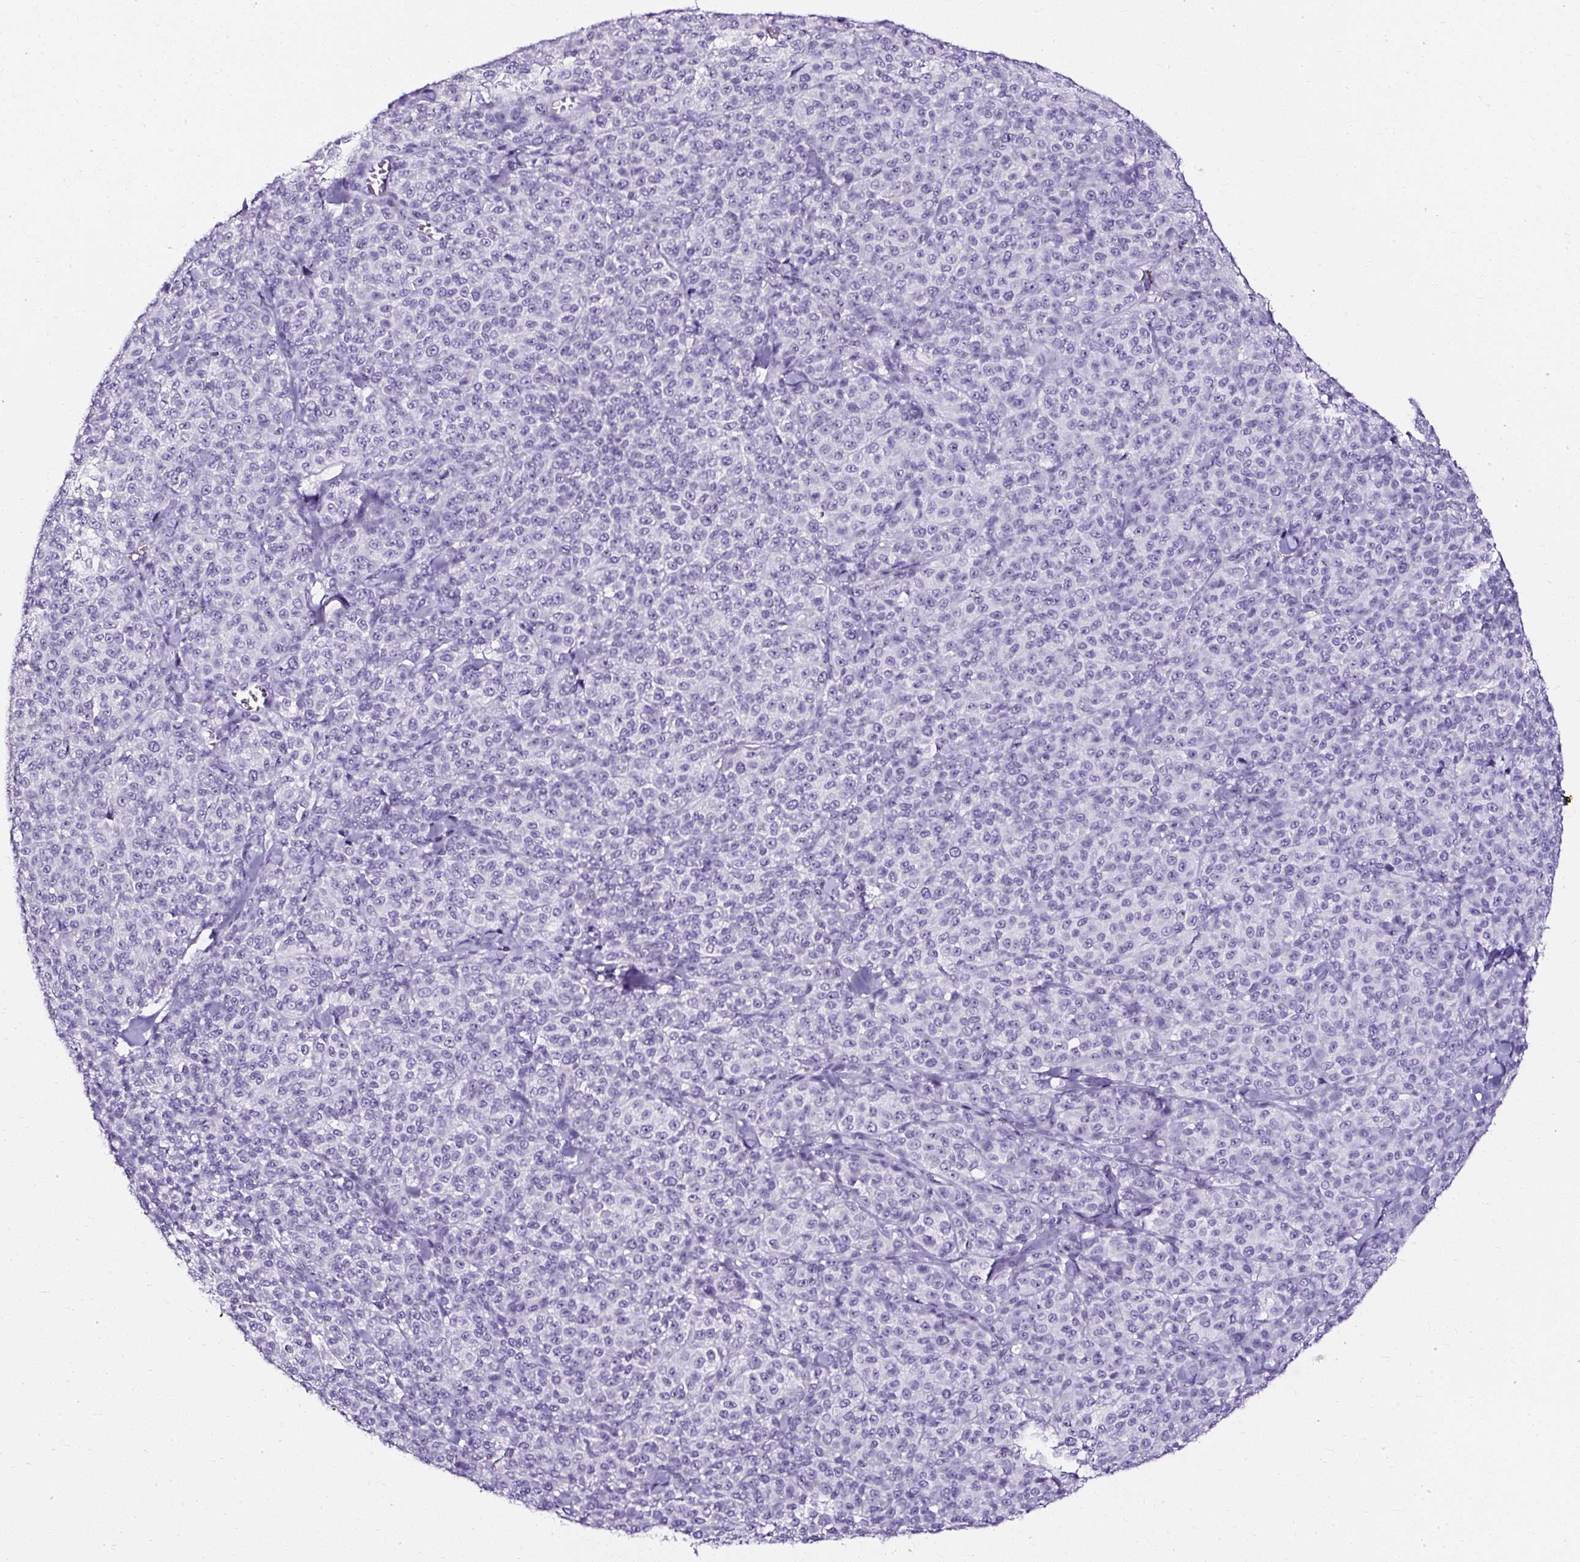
{"staining": {"intensity": "negative", "quantity": "none", "location": "none"}, "tissue": "melanoma", "cell_type": "Tumor cells", "image_type": "cancer", "snomed": [{"axis": "morphology", "description": "Normal tissue, NOS"}, {"axis": "morphology", "description": "Malignant melanoma, NOS"}, {"axis": "topography", "description": "Skin"}], "caption": "Tumor cells show no significant protein positivity in melanoma.", "gene": "ATP2A1", "patient": {"sex": "female", "age": 34}}